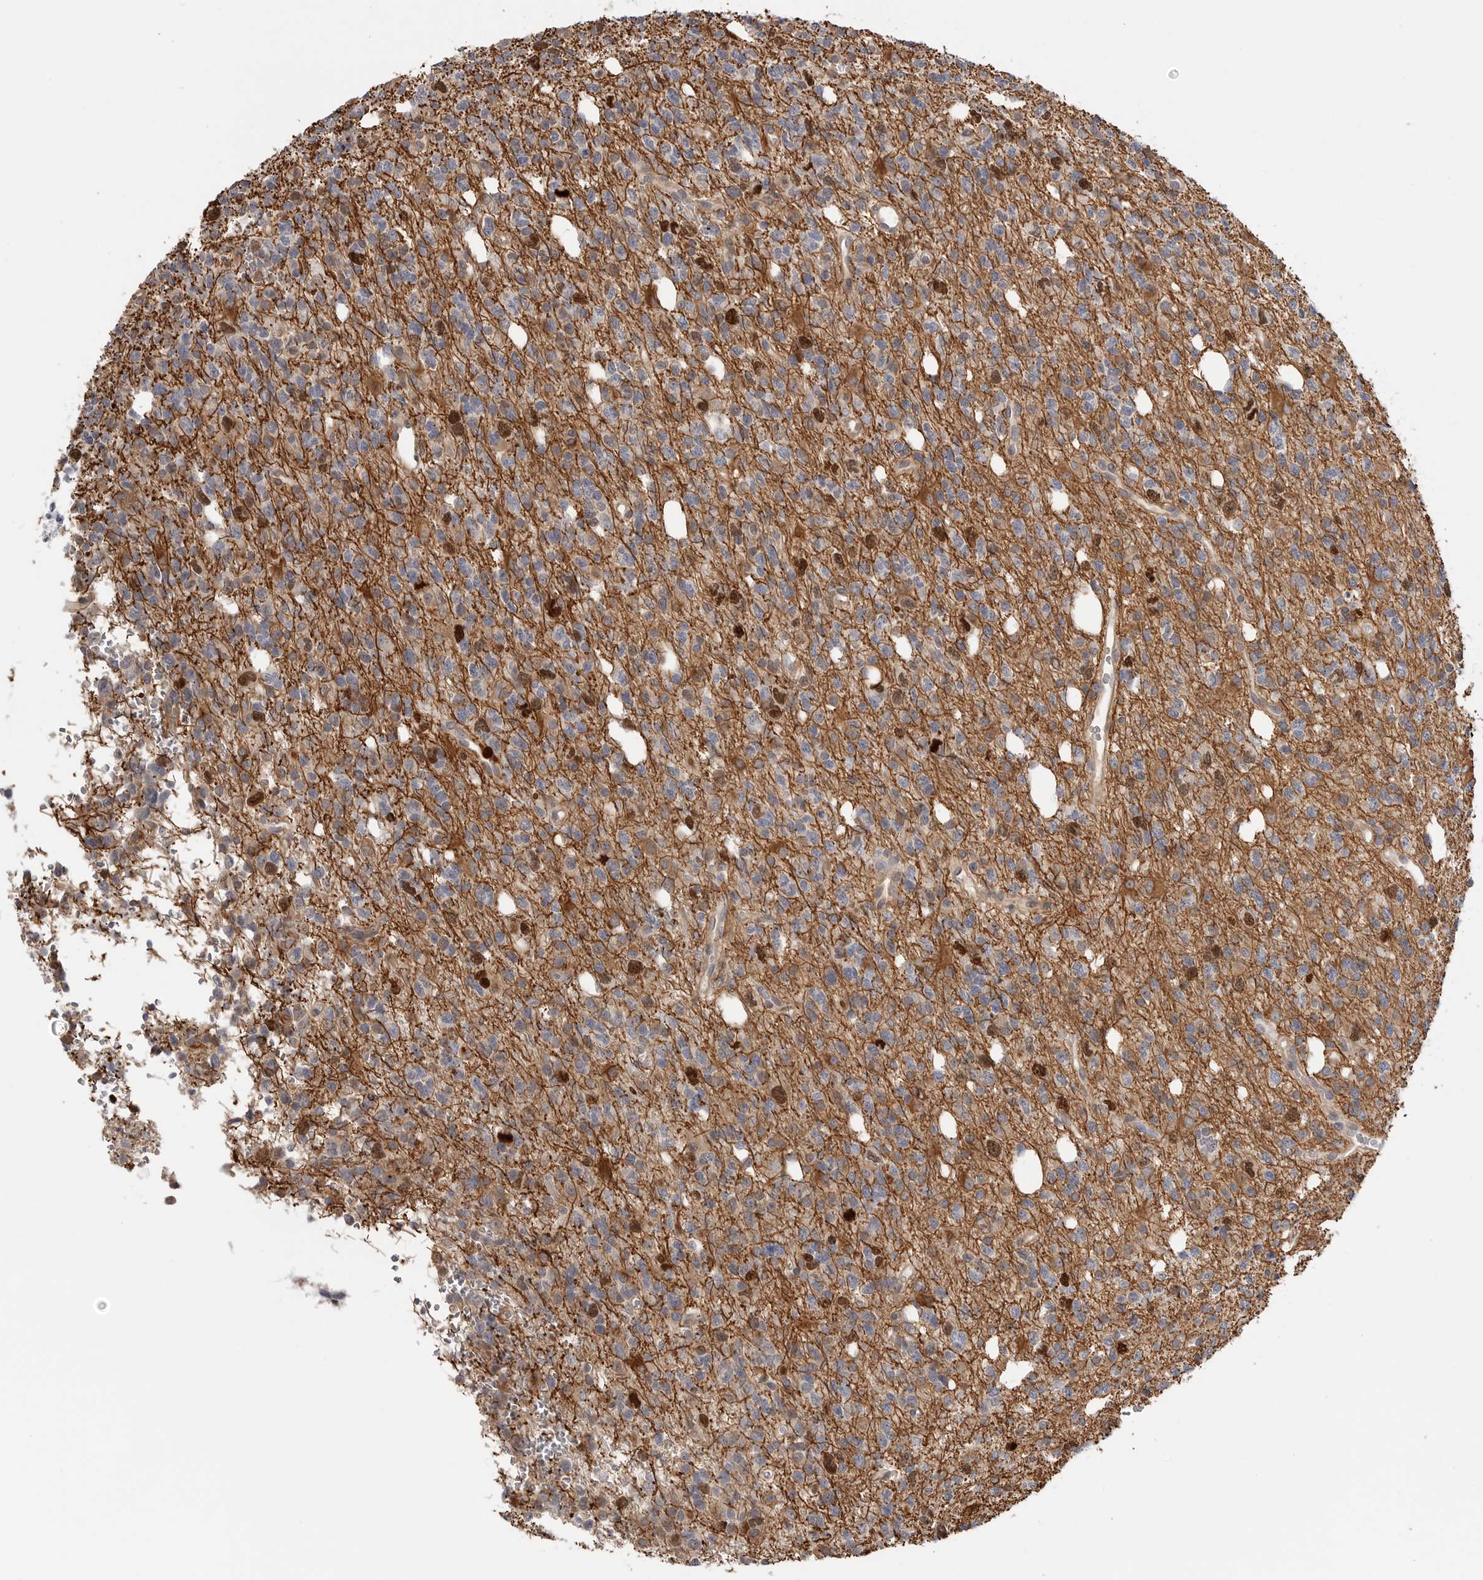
{"staining": {"intensity": "strong", "quantity": "<25%", "location": "nuclear"}, "tissue": "glioma", "cell_type": "Tumor cells", "image_type": "cancer", "snomed": [{"axis": "morphology", "description": "Glioma, malignant, High grade"}, {"axis": "topography", "description": "Brain"}], "caption": "Strong nuclear positivity is seen in about <25% of tumor cells in glioma.", "gene": "TOP2A", "patient": {"sex": "female", "age": 62}}